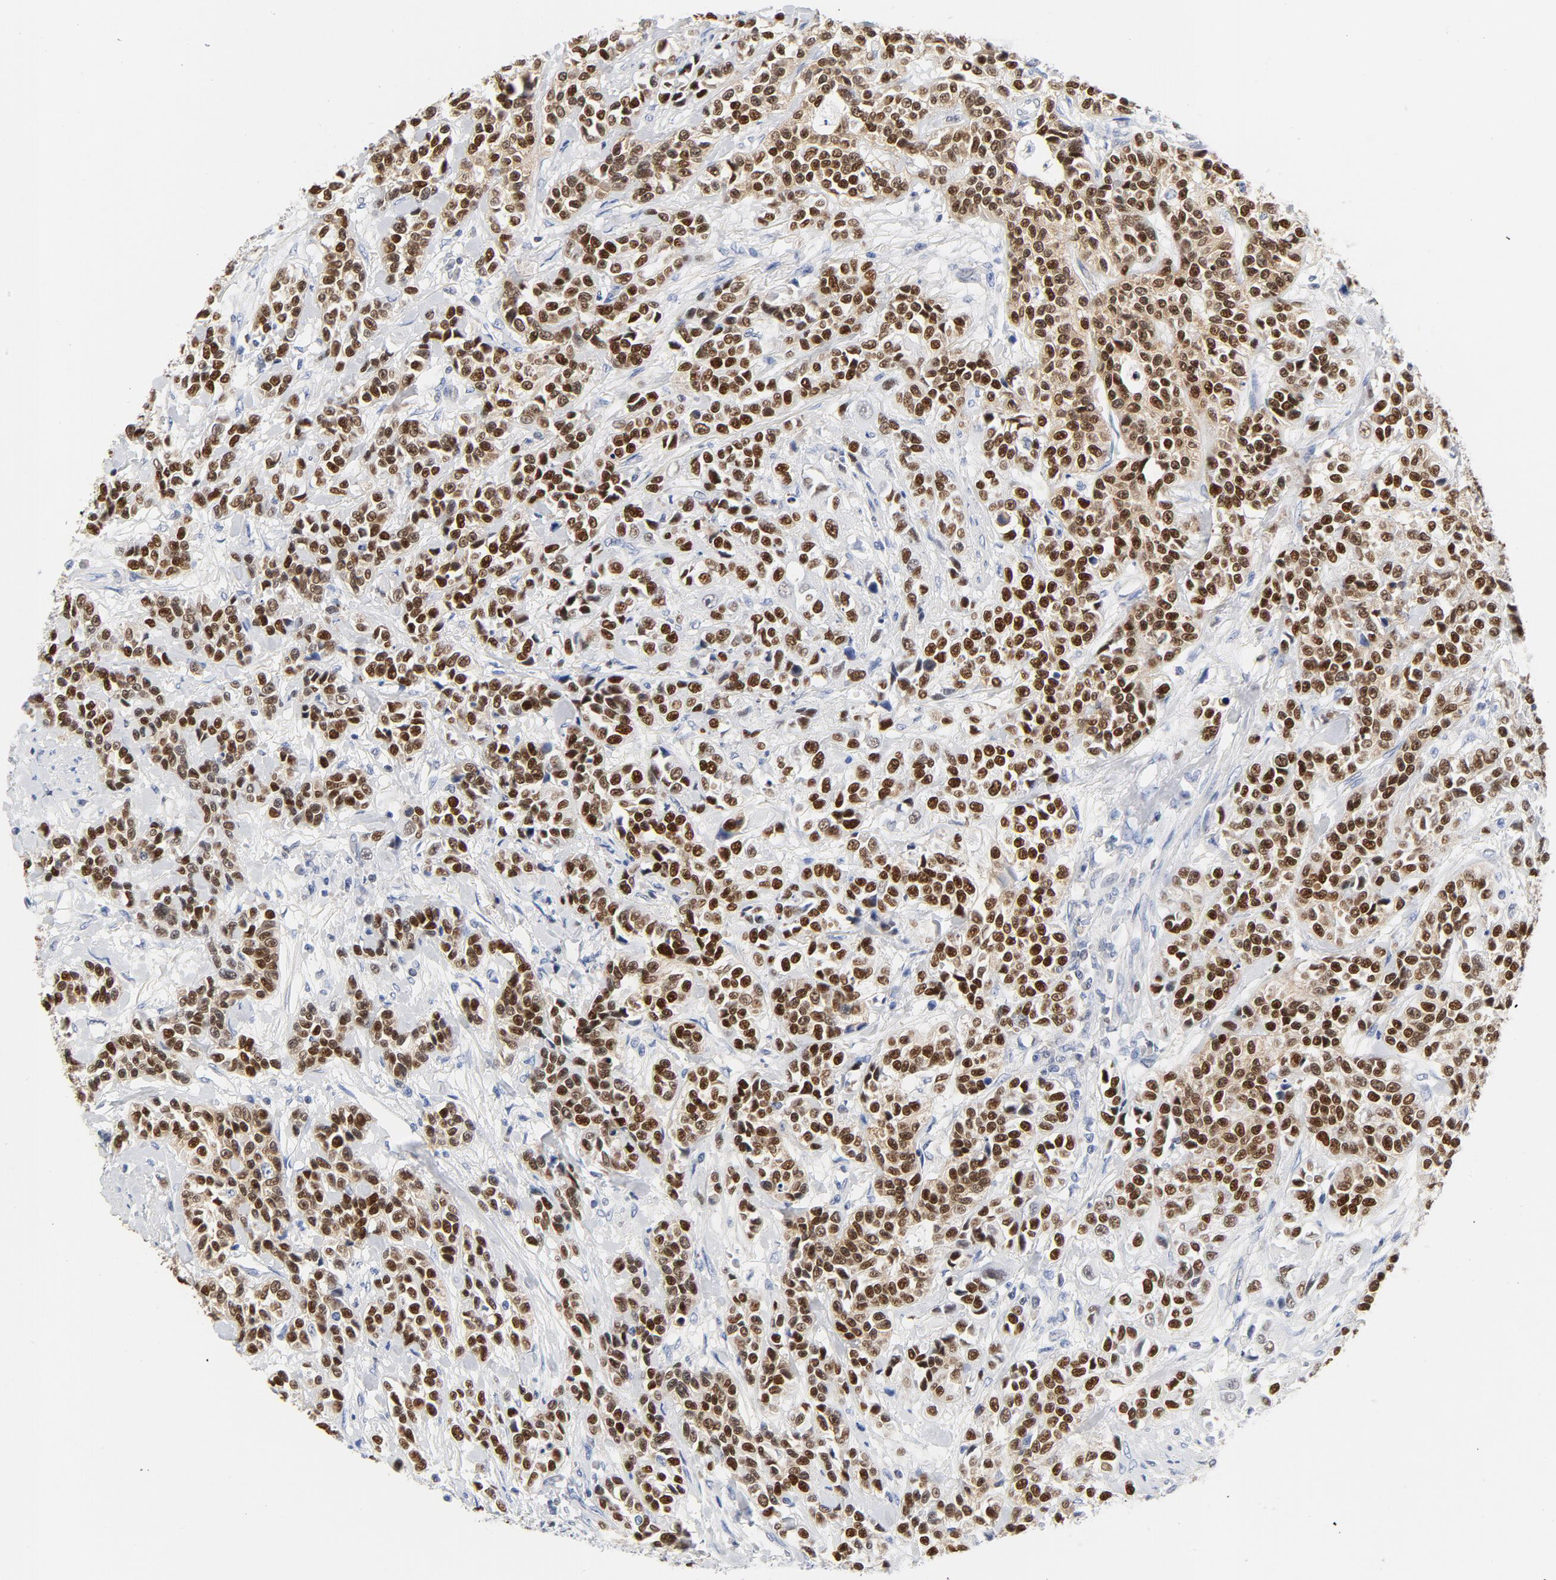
{"staining": {"intensity": "strong", "quantity": ">75%", "location": "nuclear"}, "tissue": "urothelial cancer", "cell_type": "Tumor cells", "image_type": "cancer", "snomed": [{"axis": "morphology", "description": "Urothelial carcinoma, High grade"}, {"axis": "topography", "description": "Urinary bladder"}], "caption": "Urothelial carcinoma (high-grade) stained with a protein marker reveals strong staining in tumor cells.", "gene": "CDKN1B", "patient": {"sex": "female", "age": 81}}